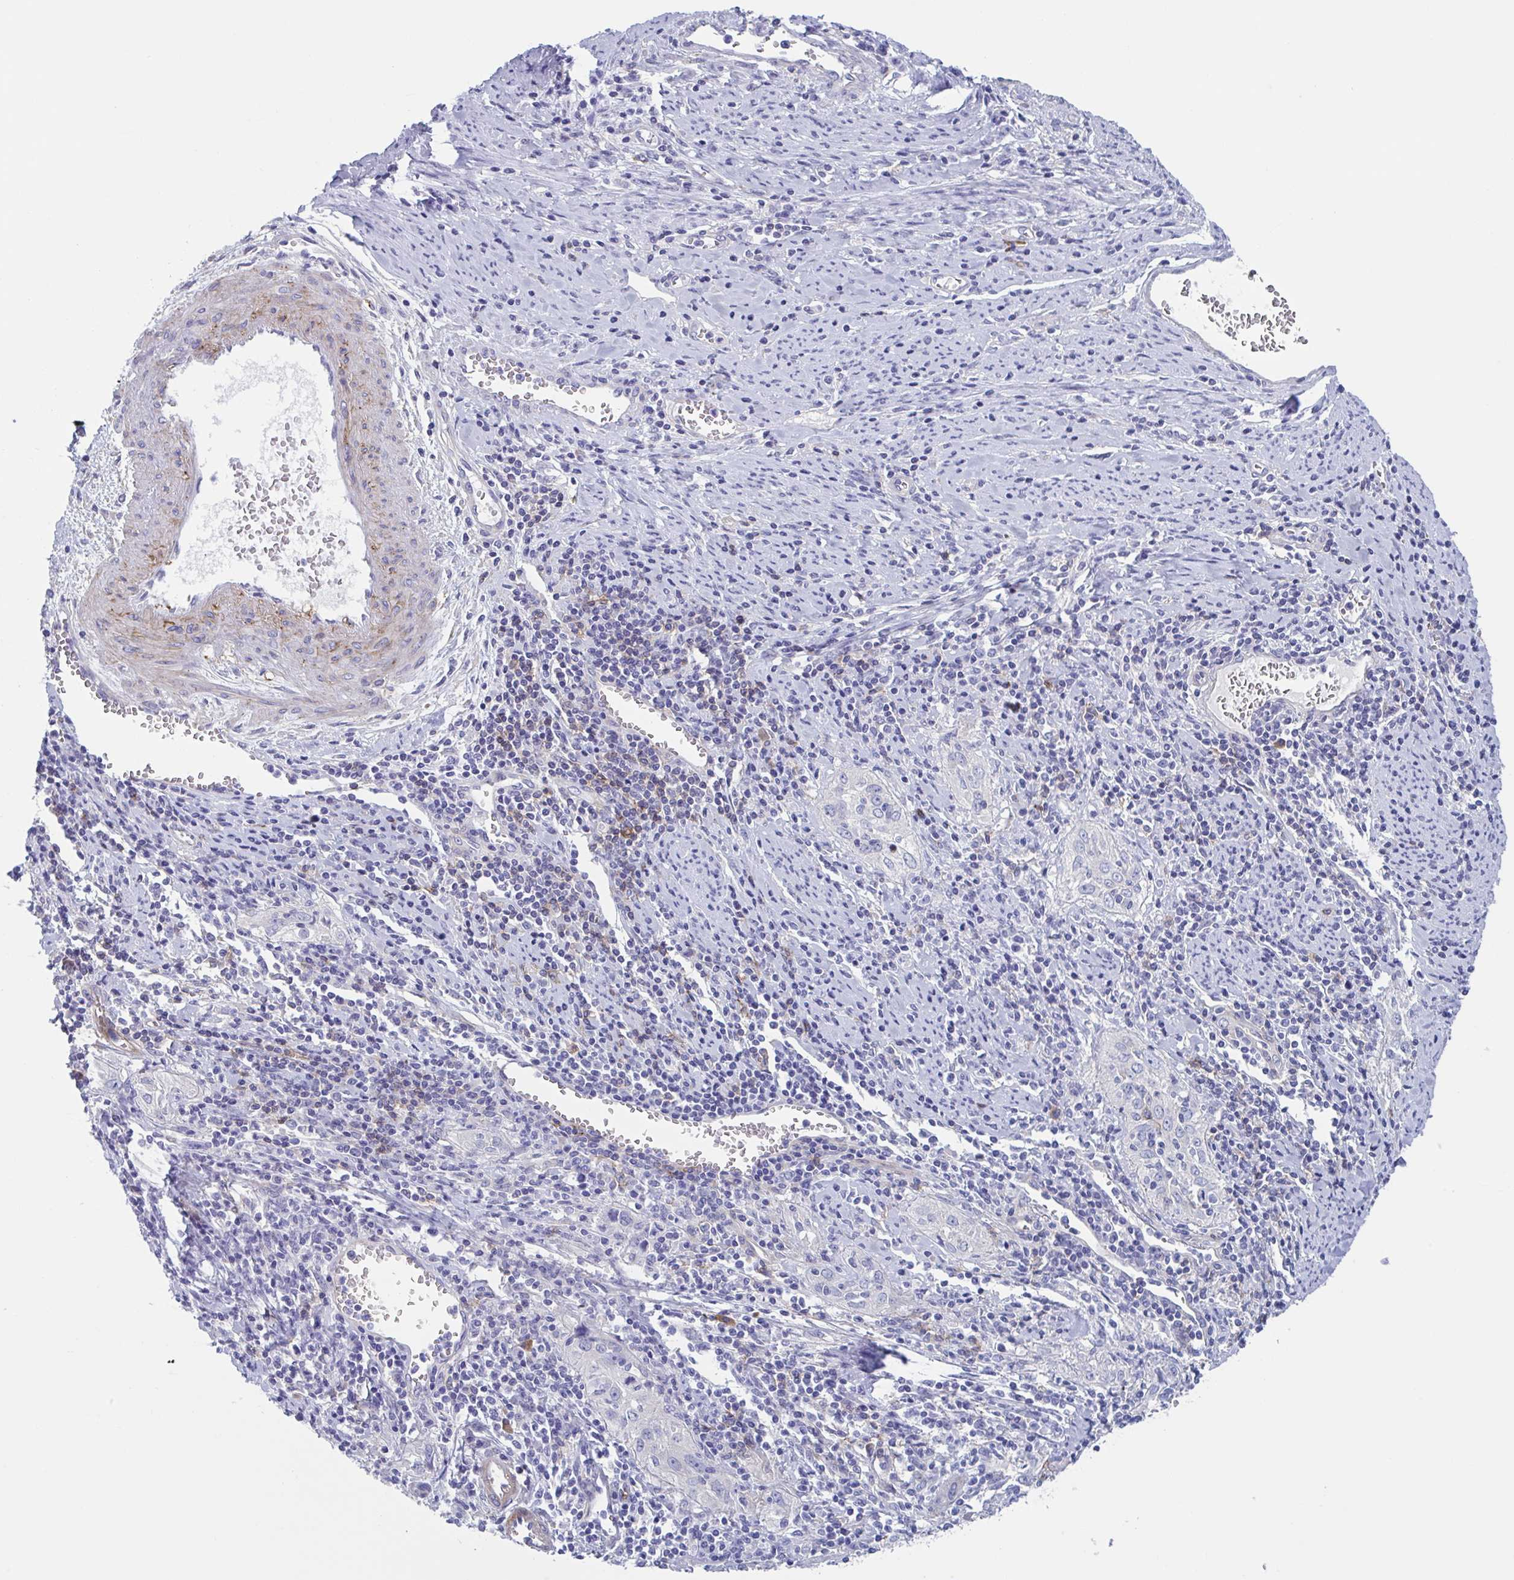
{"staining": {"intensity": "negative", "quantity": "none", "location": "none"}, "tissue": "cervical cancer", "cell_type": "Tumor cells", "image_type": "cancer", "snomed": [{"axis": "morphology", "description": "Squamous cell carcinoma, NOS"}, {"axis": "topography", "description": "Cervix"}], "caption": "Squamous cell carcinoma (cervical) stained for a protein using immunohistochemistry (IHC) exhibits no expression tumor cells.", "gene": "LPIN3", "patient": {"sex": "female", "age": 57}}